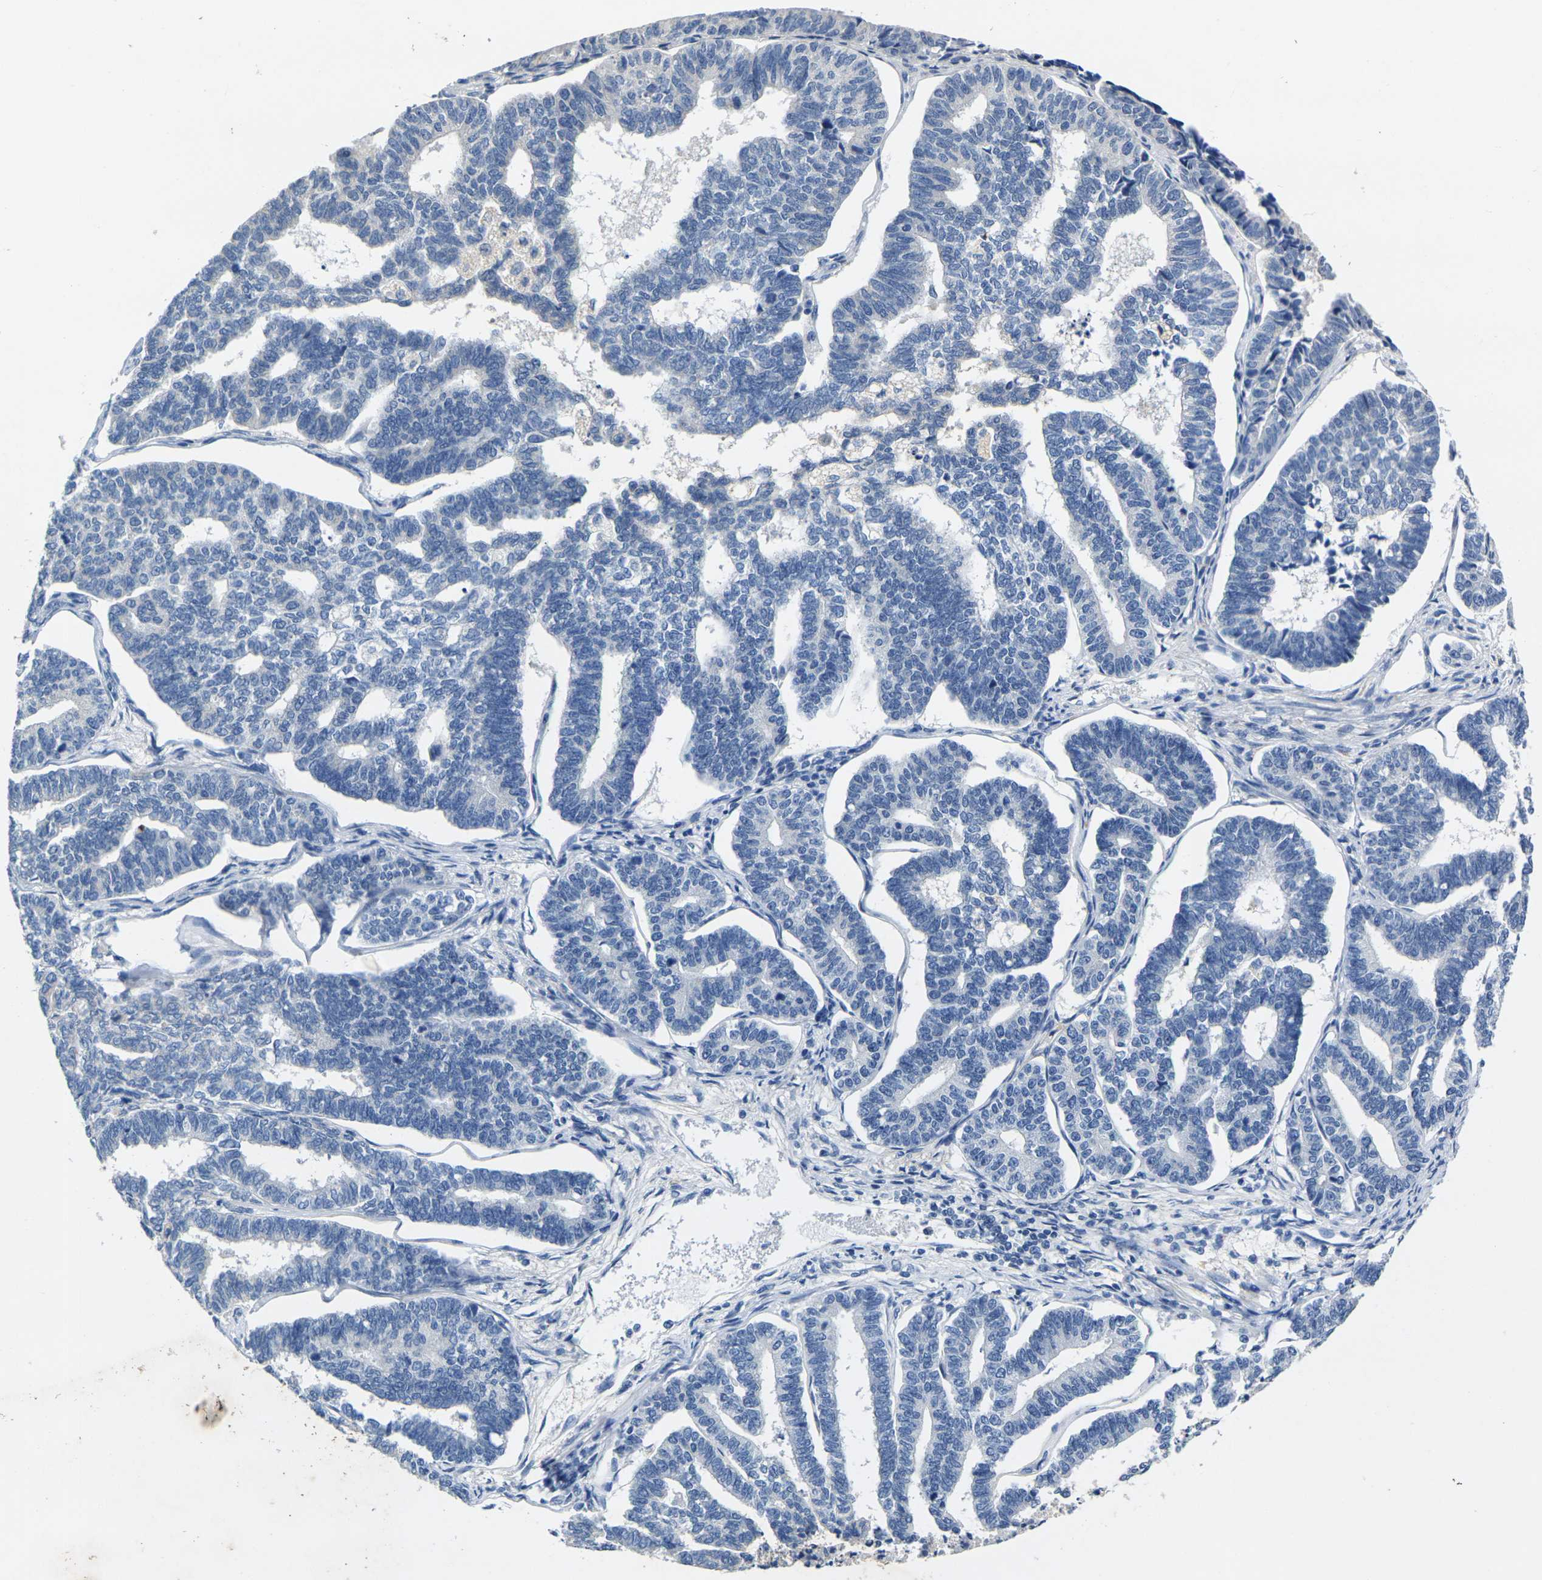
{"staining": {"intensity": "negative", "quantity": "none", "location": "none"}, "tissue": "endometrial cancer", "cell_type": "Tumor cells", "image_type": "cancer", "snomed": [{"axis": "morphology", "description": "Adenocarcinoma, NOS"}, {"axis": "topography", "description": "Endometrium"}], "caption": "Immunohistochemical staining of human endometrial cancer (adenocarcinoma) shows no significant positivity in tumor cells. The staining was performed using DAB (3,3'-diaminobenzidine) to visualize the protein expression in brown, while the nuclei were stained in blue with hematoxylin (Magnification: 20x).", "gene": "NOCT", "patient": {"sex": "female", "age": 70}}